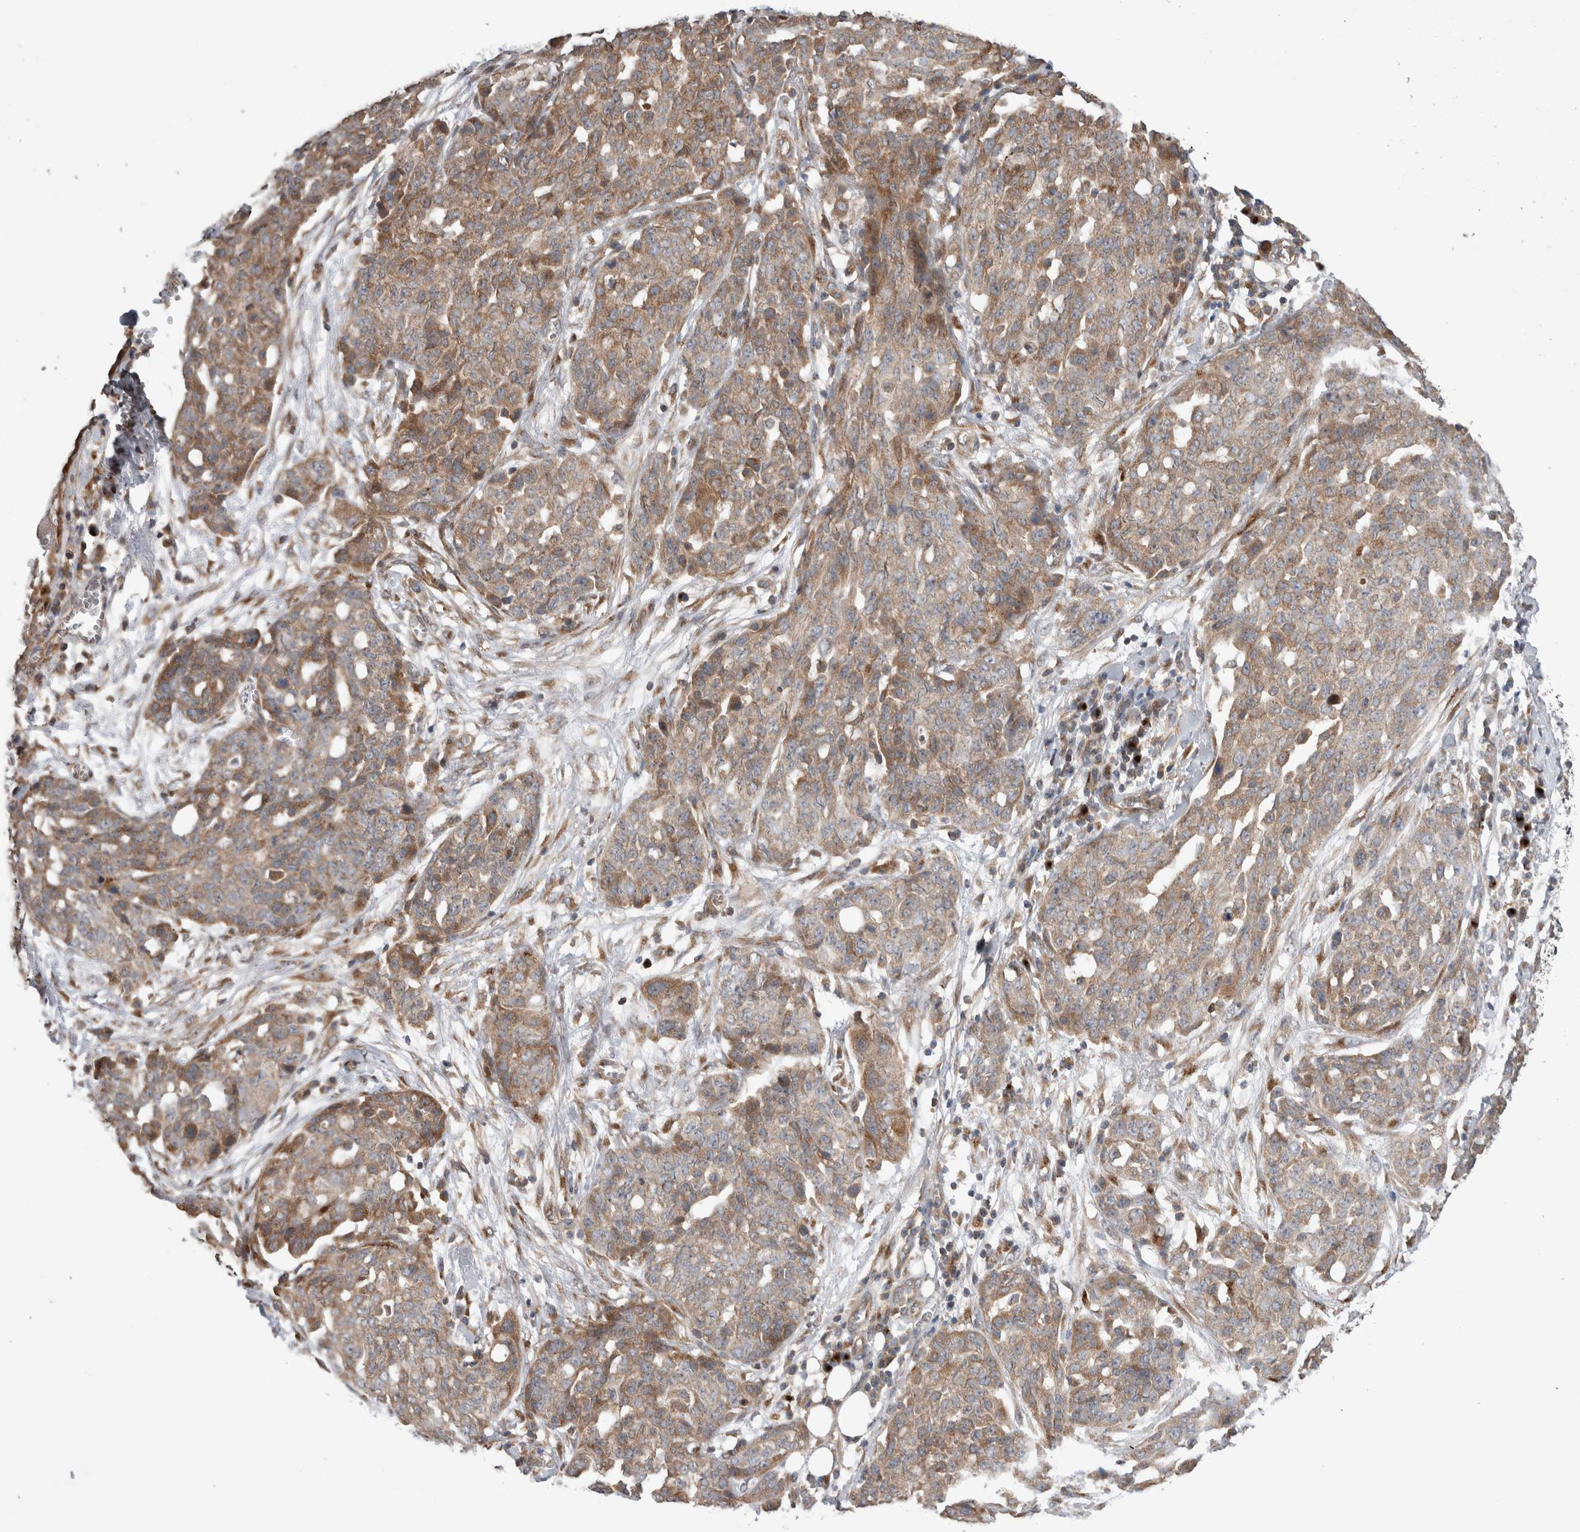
{"staining": {"intensity": "moderate", "quantity": ">75%", "location": "cytoplasmic/membranous"}, "tissue": "ovarian cancer", "cell_type": "Tumor cells", "image_type": "cancer", "snomed": [{"axis": "morphology", "description": "Cystadenocarcinoma, serous, NOS"}, {"axis": "topography", "description": "Soft tissue"}, {"axis": "topography", "description": "Ovary"}], "caption": "Ovarian cancer (serous cystadenocarcinoma) stained for a protein displays moderate cytoplasmic/membranous positivity in tumor cells.", "gene": "TRIM5", "patient": {"sex": "female", "age": 57}}